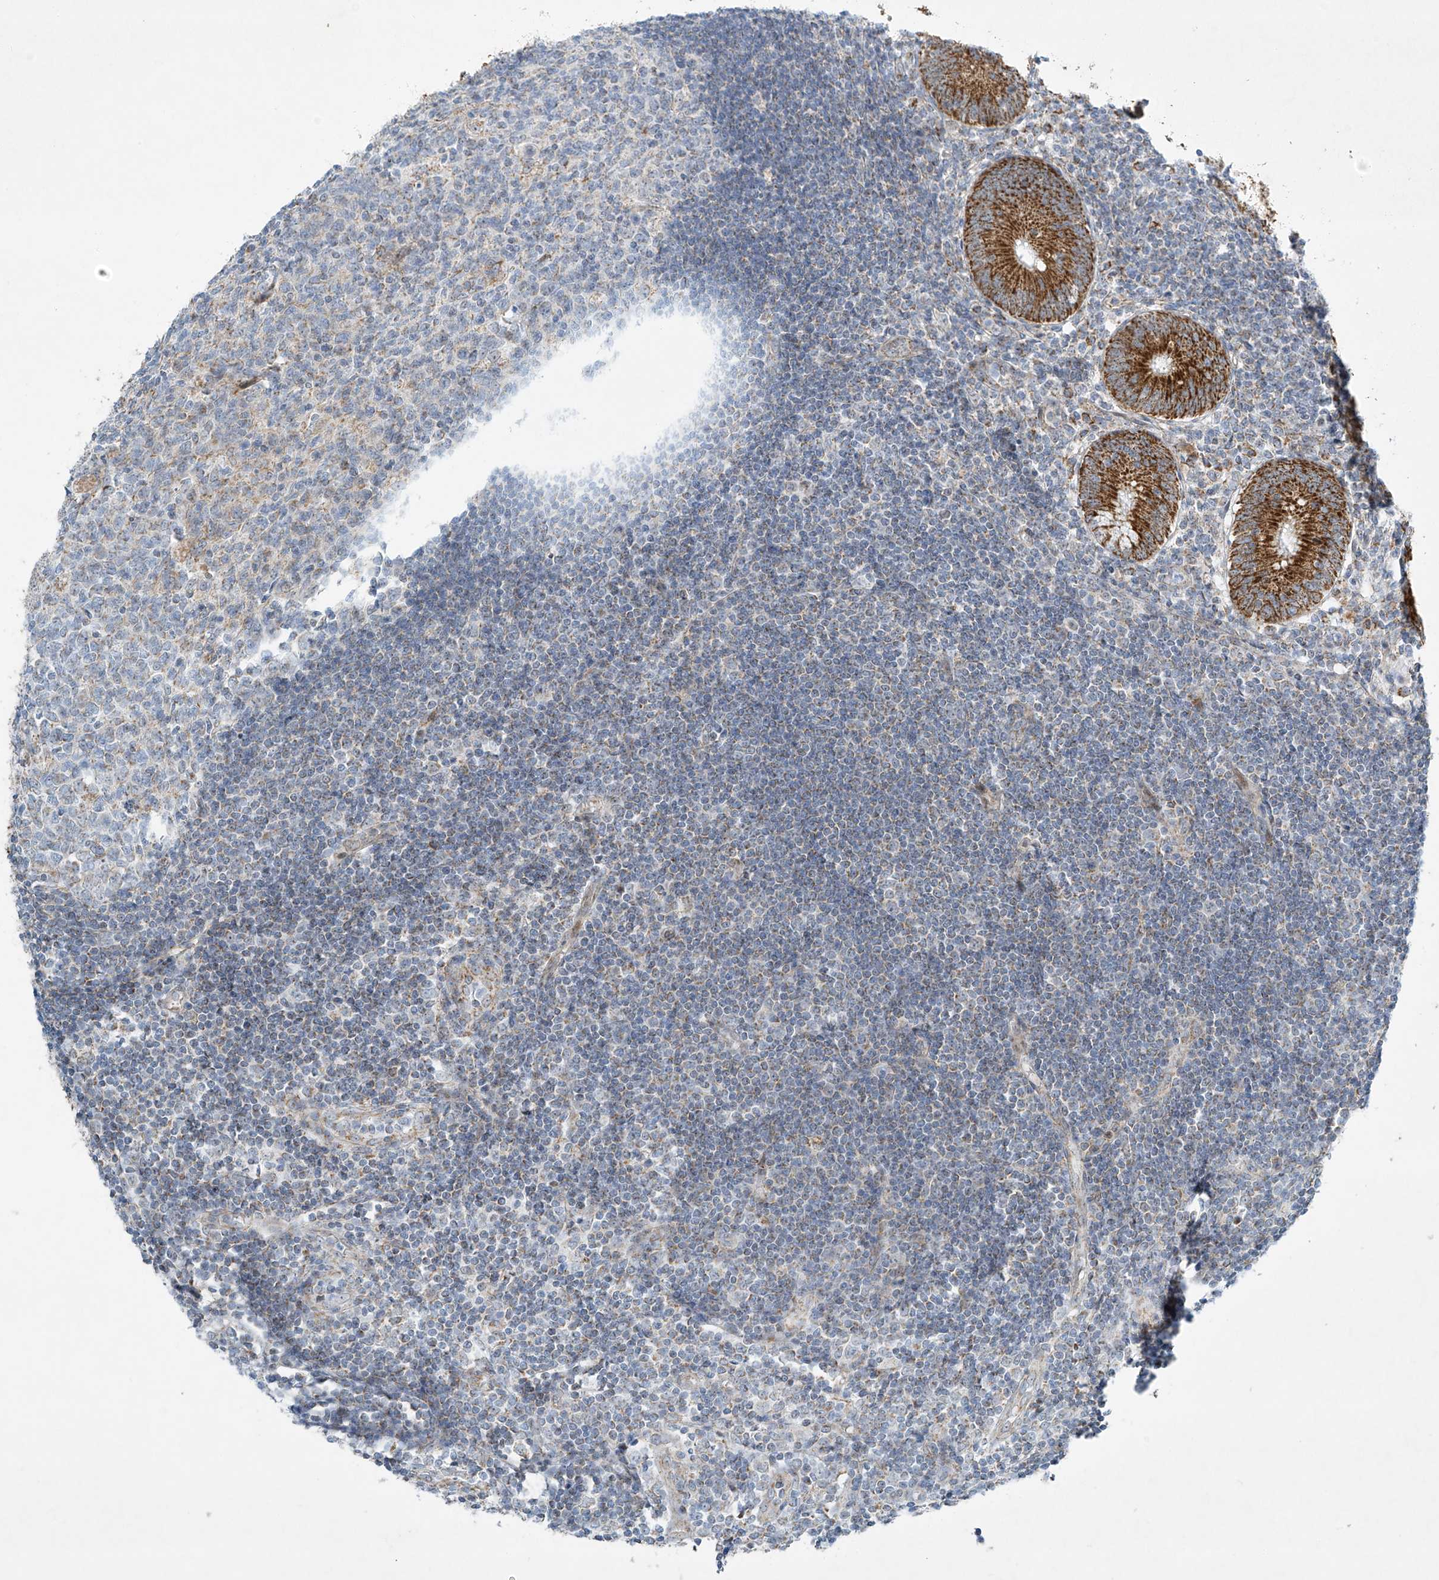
{"staining": {"intensity": "strong", "quantity": ">75%", "location": "cytoplasmic/membranous"}, "tissue": "appendix", "cell_type": "Glandular cells", "image_type": "normal", "snomed": [{"axis": "morphology", "description": "Normal tissue, NOS"}, {"axis": "topography", "description": "Appendix"}], "caption": "Immunohistochemical staining of unremarkable human appendix displays strong cytoplasmic/membranous protein expression in about >75% of glandular cells.", "gene": "SMDT1", "patient": {"sex": "female", "age": 54}}